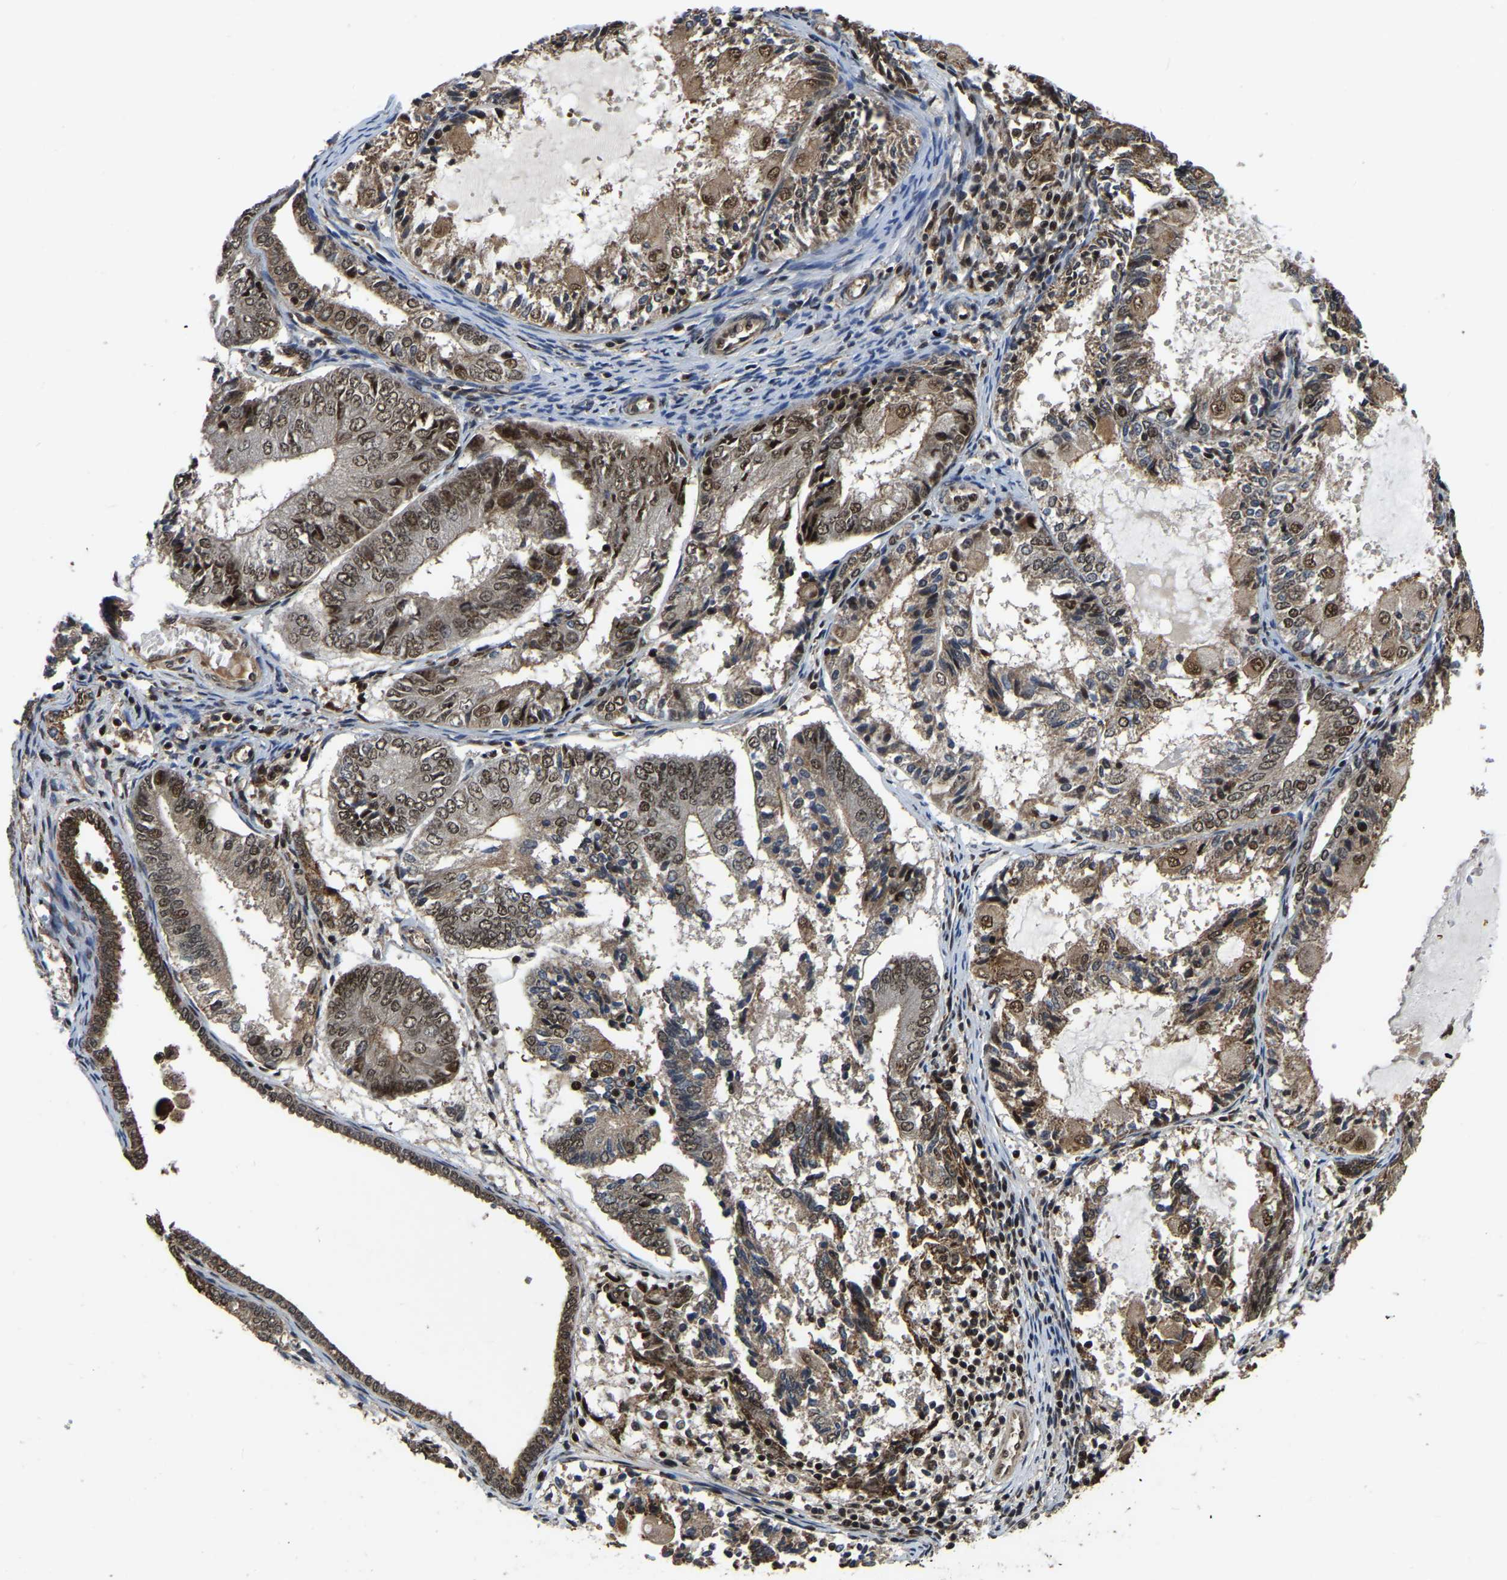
{"staining": {"intensity": "moderate", "quantity": ">75%", "location": "nuclear"}, "tissue": "endometrial cancer", "cell_type": "Tumor cells", "image_type": "cancer", "snomed": [{"axis": "morphology", "description": "Adenocarcinoma, NOS"}, {"axis": "topography", "description": "Endometrium"}], "caption": "Endometrial cancer (adenocarcinoma) tissue demonstrates moderate nuclear positivity in approximately >75% of tumor cells, visualized by immunohistochemistry.", "gene": "CIAO1", "patient": {"sex": "female", "age": 81}}